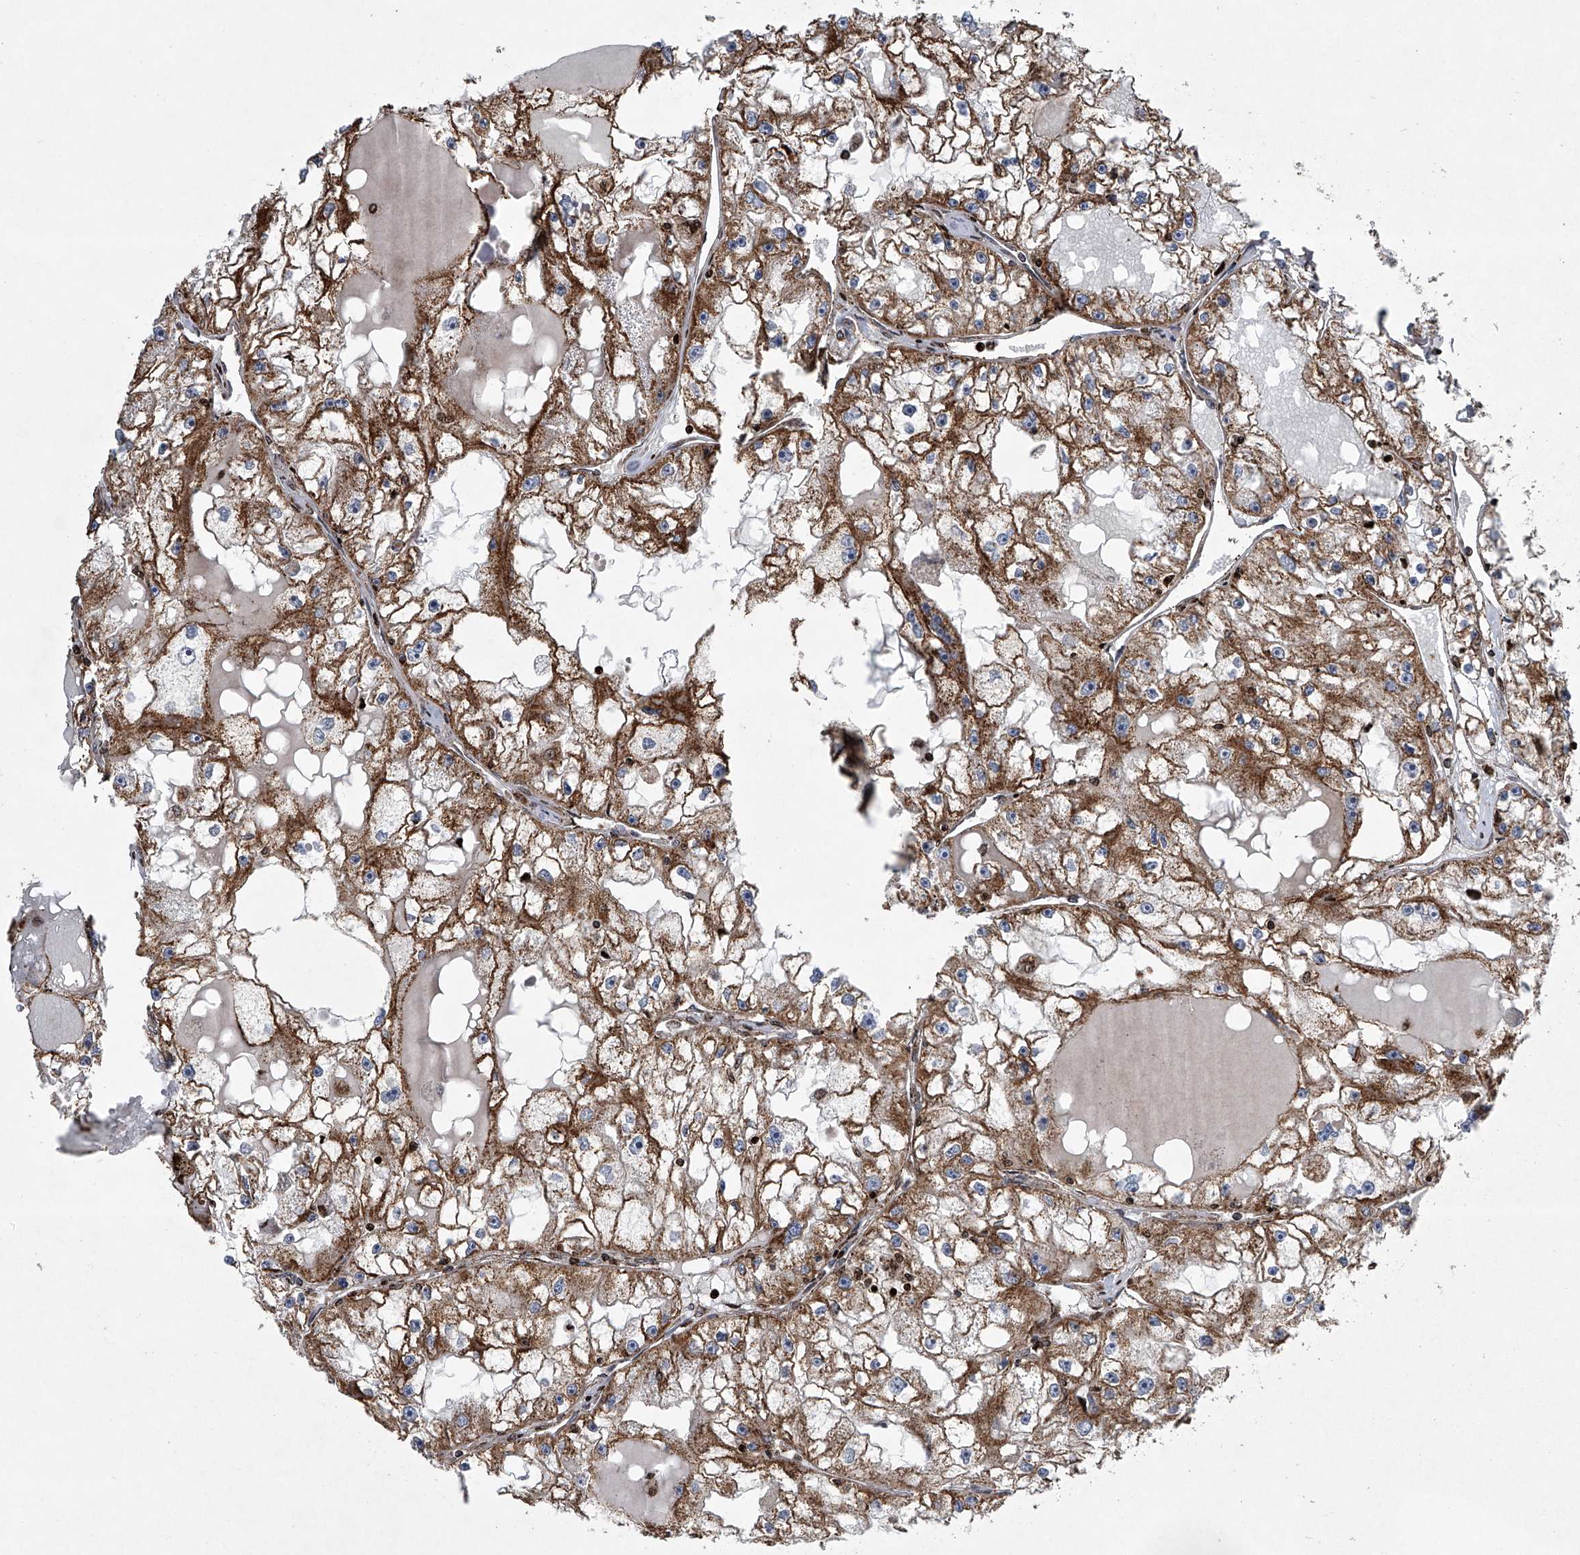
{"staining": {"intensity": "moderate", "quantity": ">75%", "location": "cytoplasmic/membranous"}, "tissue": "renal cancer", "cell_type": "Tumor cells", "image_type": "cancer", "snomed": [{"axis": "morphology", "description": "Adenocarcinoma, NOS"}, {"axis": "topography", "description": "Kidney"}], "caption": "An image of adenocarcinoma (renal) stained for a protein displays moderate cytoplasmic/membranous brown staining in tumor cells.", "gene": "STRADA", "patient": {"sex": "male", "age": 56}}